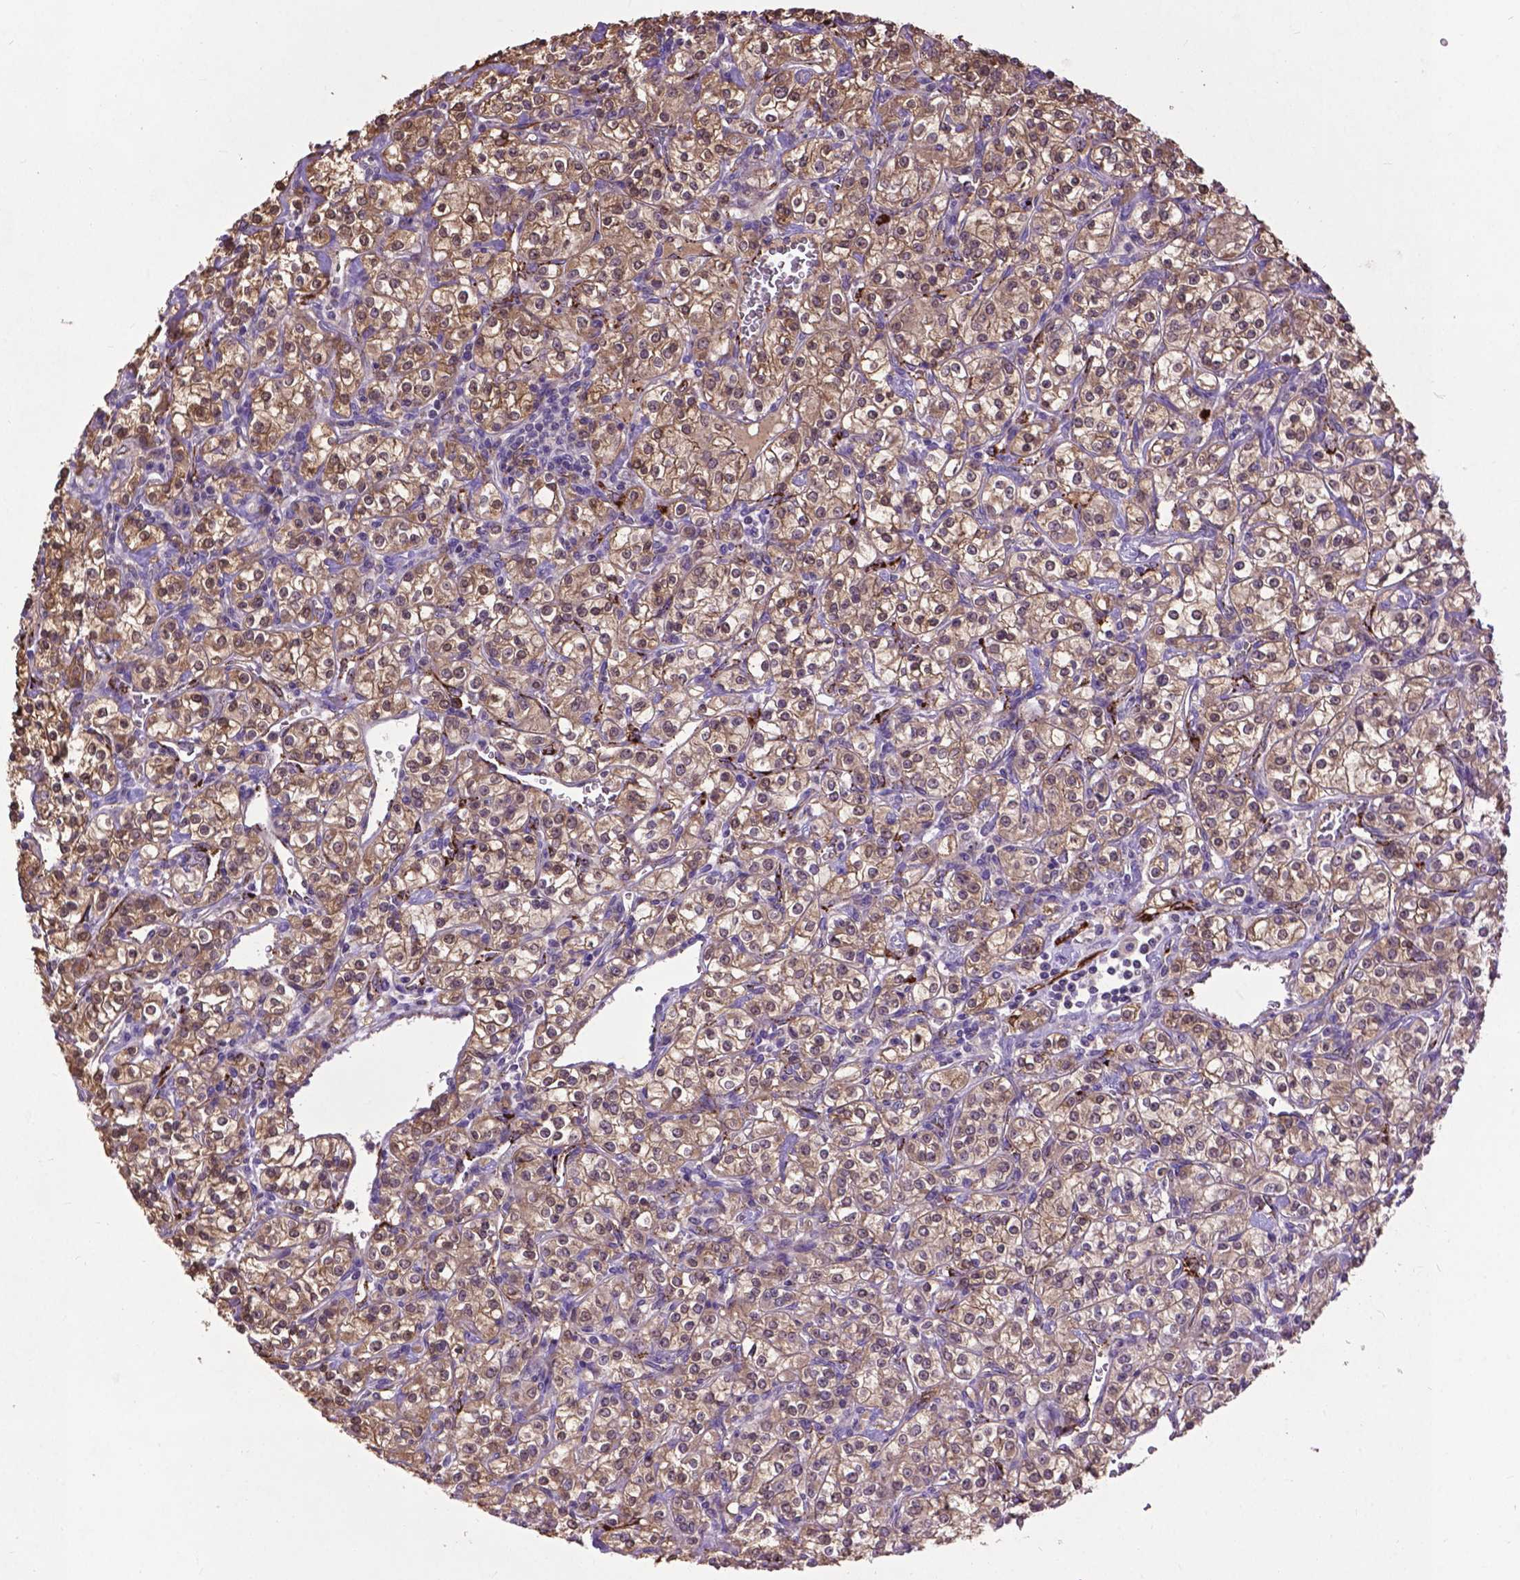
{"staining": {"intensity": "strong", "quantity": ">75%", "location": "cytoplasmic/membranous,nuclear"}, "tissue": "renal cancer", "cell_type": "Tumor cells", "image_type": "cancer", "snomed": [{"axis": "morphology", "description": "Adenocarcinoma, NOS"}, {"axis": "topography", "description": "Kidney"}], "caption": "Immunohistochemistry photomicrograph of renal cancer stained for a protein (brown), which reveals high levels of strong cytoplasmic/membranous and nuclear staining in approximately >75% of tumor cells.", "gene": "ZNF337", "patient": {"sex": "male", "age": 77}}